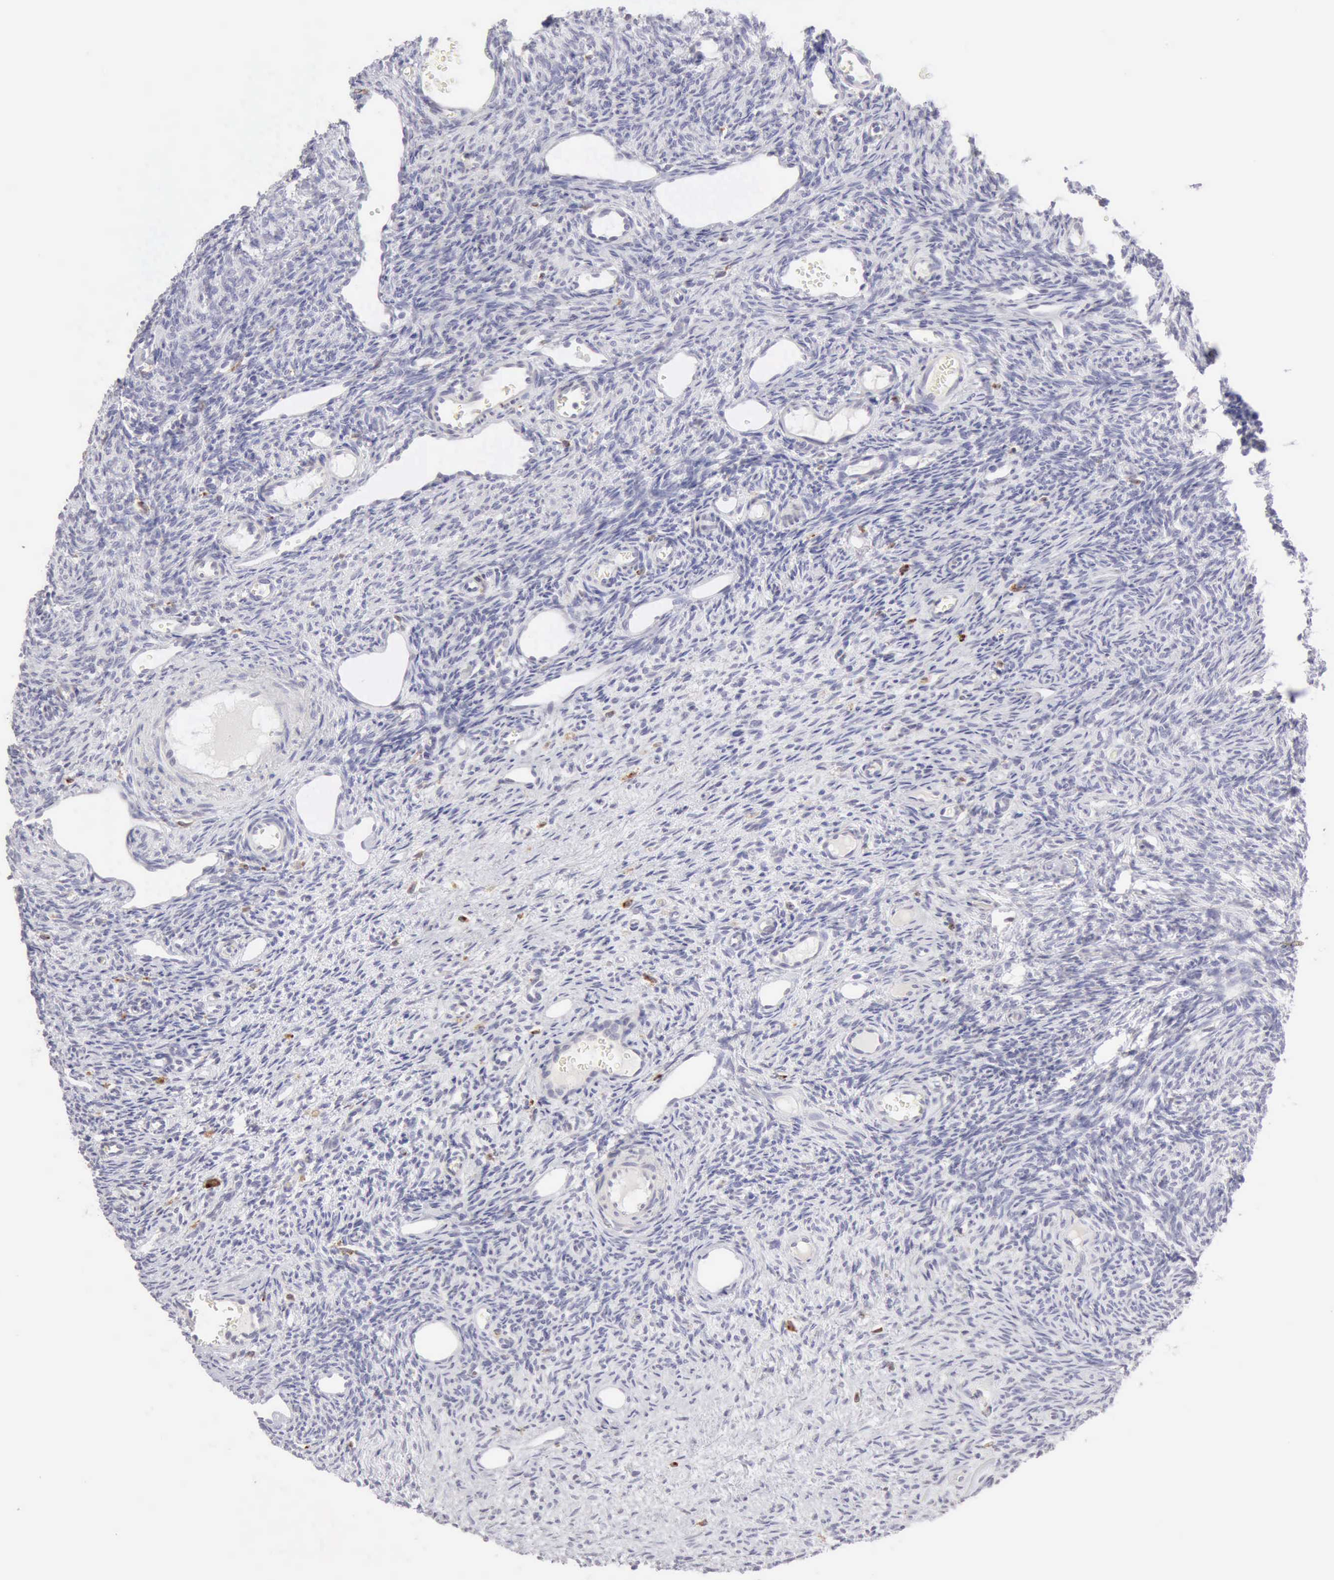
{"staining": {"intensity": "negative", "quantity": "none", "location": "none"}, "tissue": "ovary", "cell_type": "Follicle cells", "image_type": "normal", "snomed": [{"axis": "morphology", "description": "Normal tissue, NOS"}, {"axis": "topography", "description": "Ovary"}], "caption": "A high-resolution micrograph shows immunohistochemistry staining of normal ovary, which shows no significant staining in follicle cells.", "gene": "RNASE1", "patient": {"sex": "female", "age": 33}}